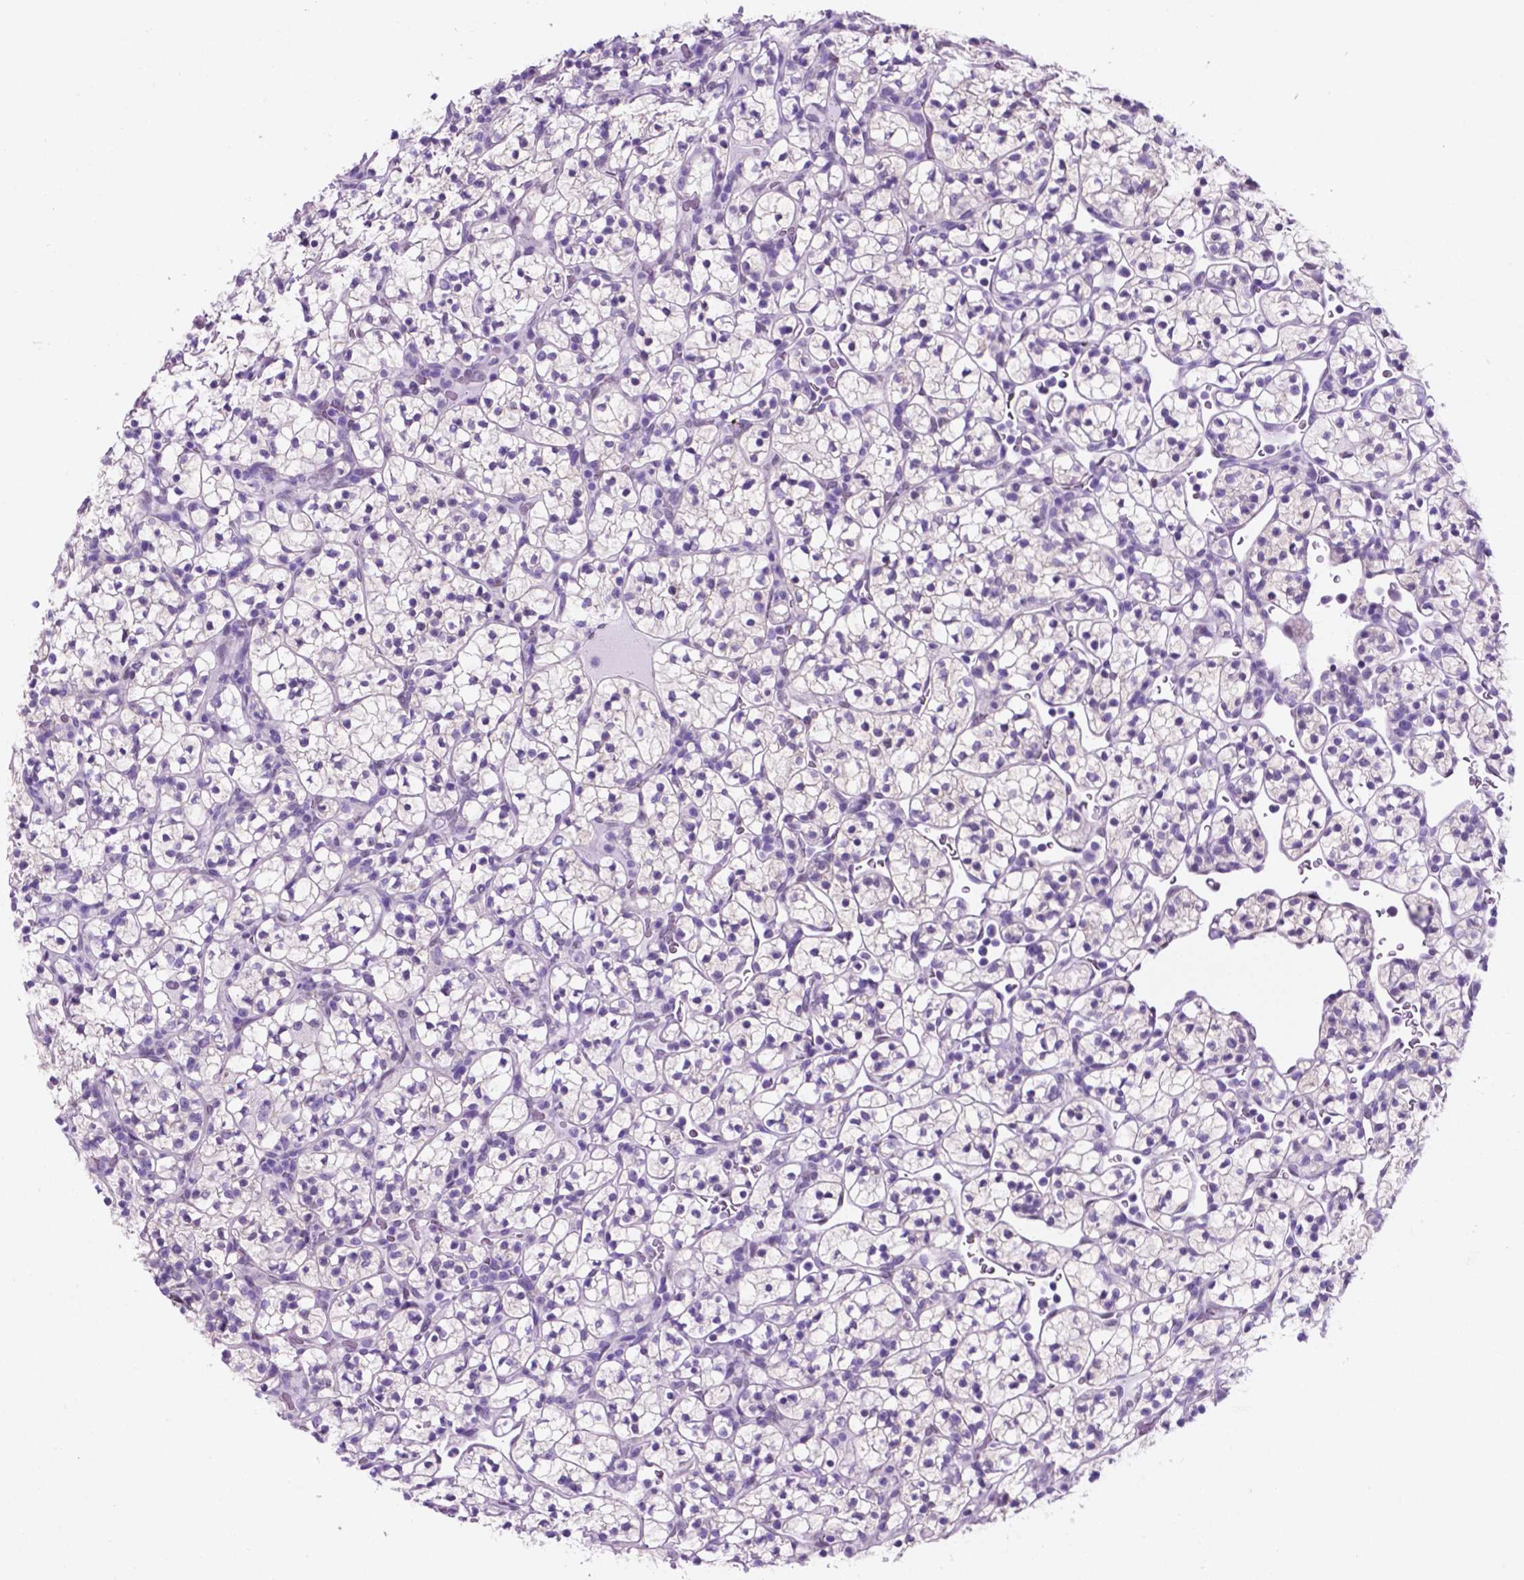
{"staining": {"intensity": "negative", "quantity": "none", "location": "none"}, "tissue": "renal cancer", "cell_type": "Tumor cells", "image_type": "cancer", "snomed": [{"axis": "morphology", "description": "Adenocarcinoma, NOS"}, {"axis": "topography", "description": "Kidney"}], "caption": "There is no significant expression in tumor cells of renal cancer.", "gene": "TMEM210", "patient": {"sex": "female", "age": 89}}